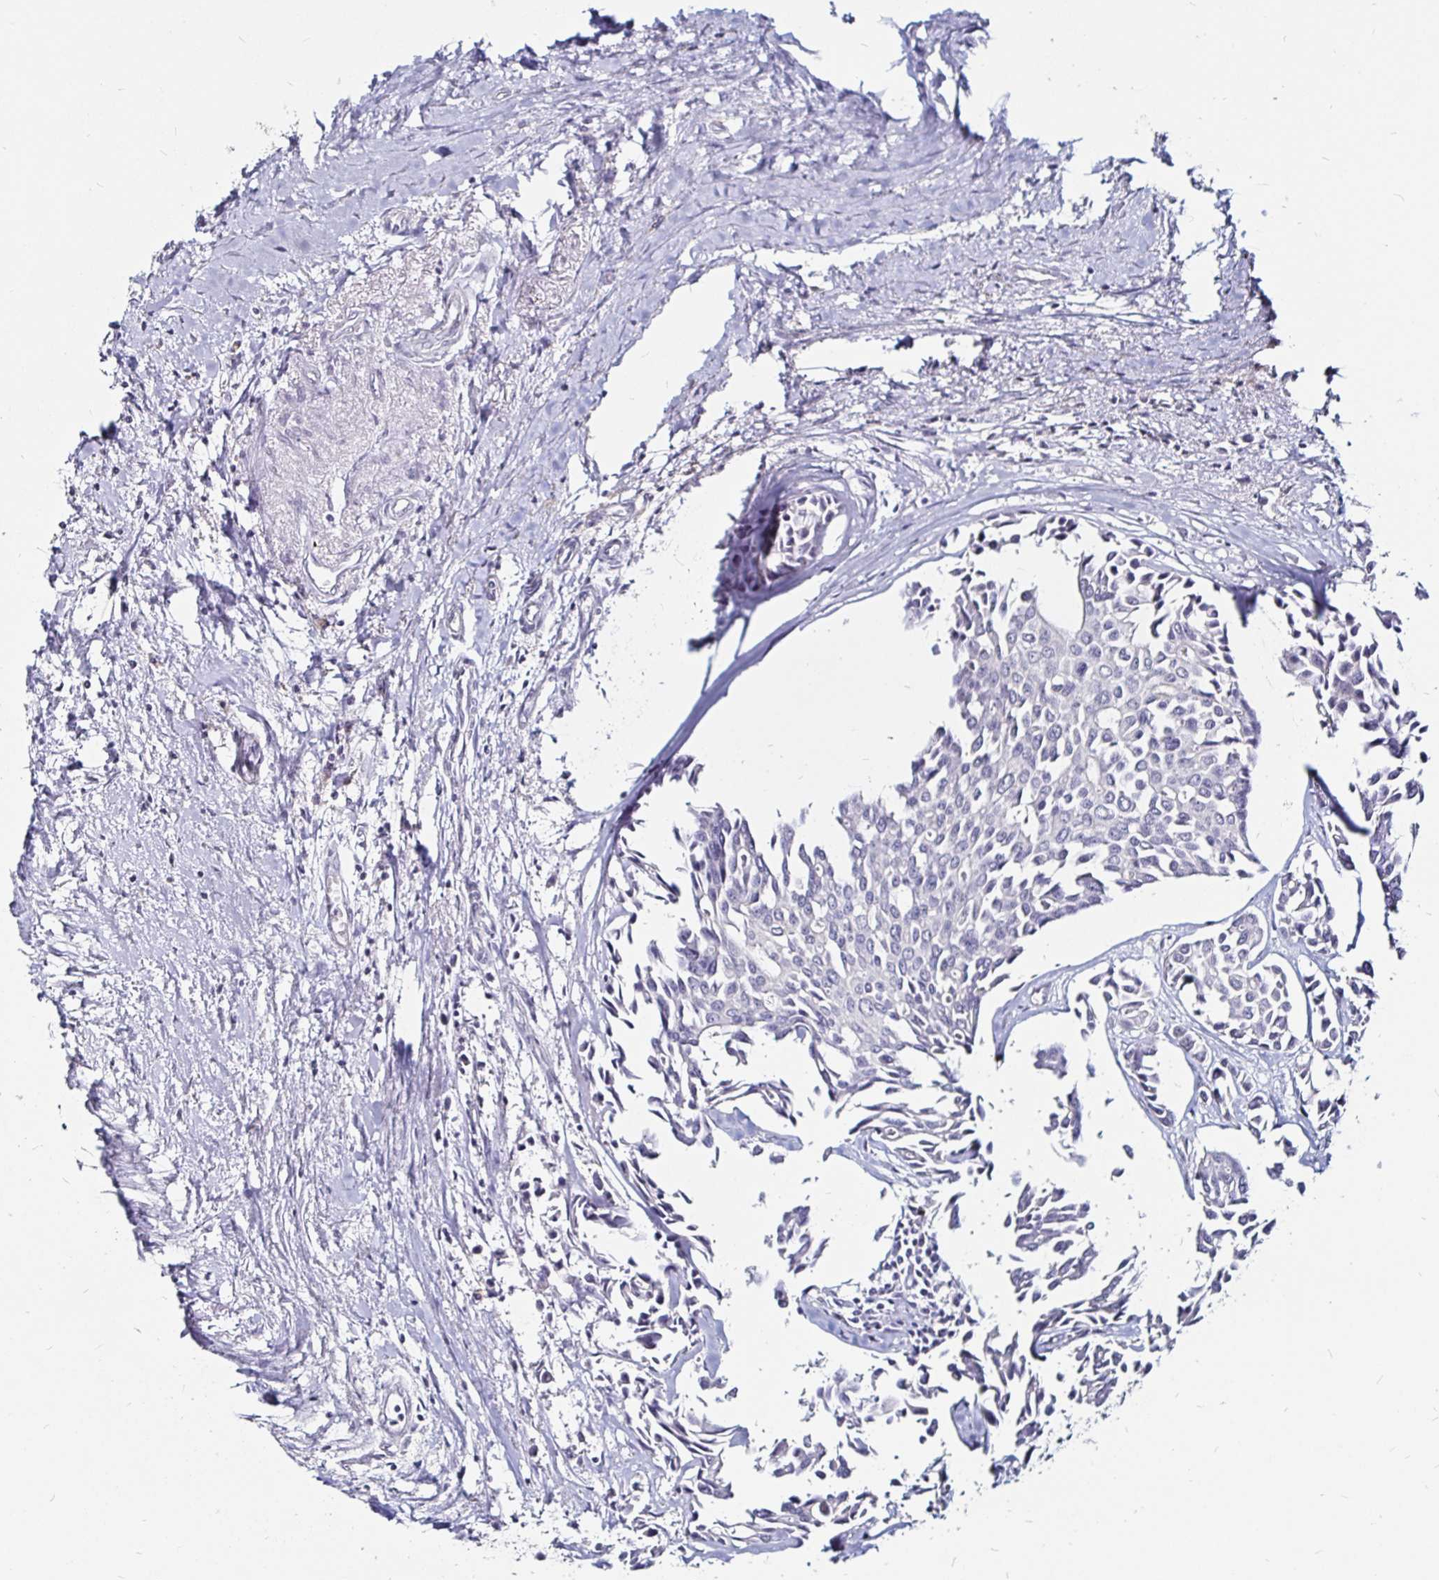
{"staining": {"intensity": "negative", "quantity": "none", "location": "none"}, "tissue": "breast cancer", "cell_type": "Tumor cells", "image_type": "cancer", "snomed": [{"axis": "morphology", "description": "Duct carcinoma"}, {"axis": "topography", "description": "Breast"}], "caption": "IHC photomicrograph of neoplastic tissue: human breast cancer stained with DAB (3,3'-diaminobenzidine) exhibits no significant protein expression in tumor cells.", "gene": "FAIM2", "patient": {"sex": "female", "age": 54}}